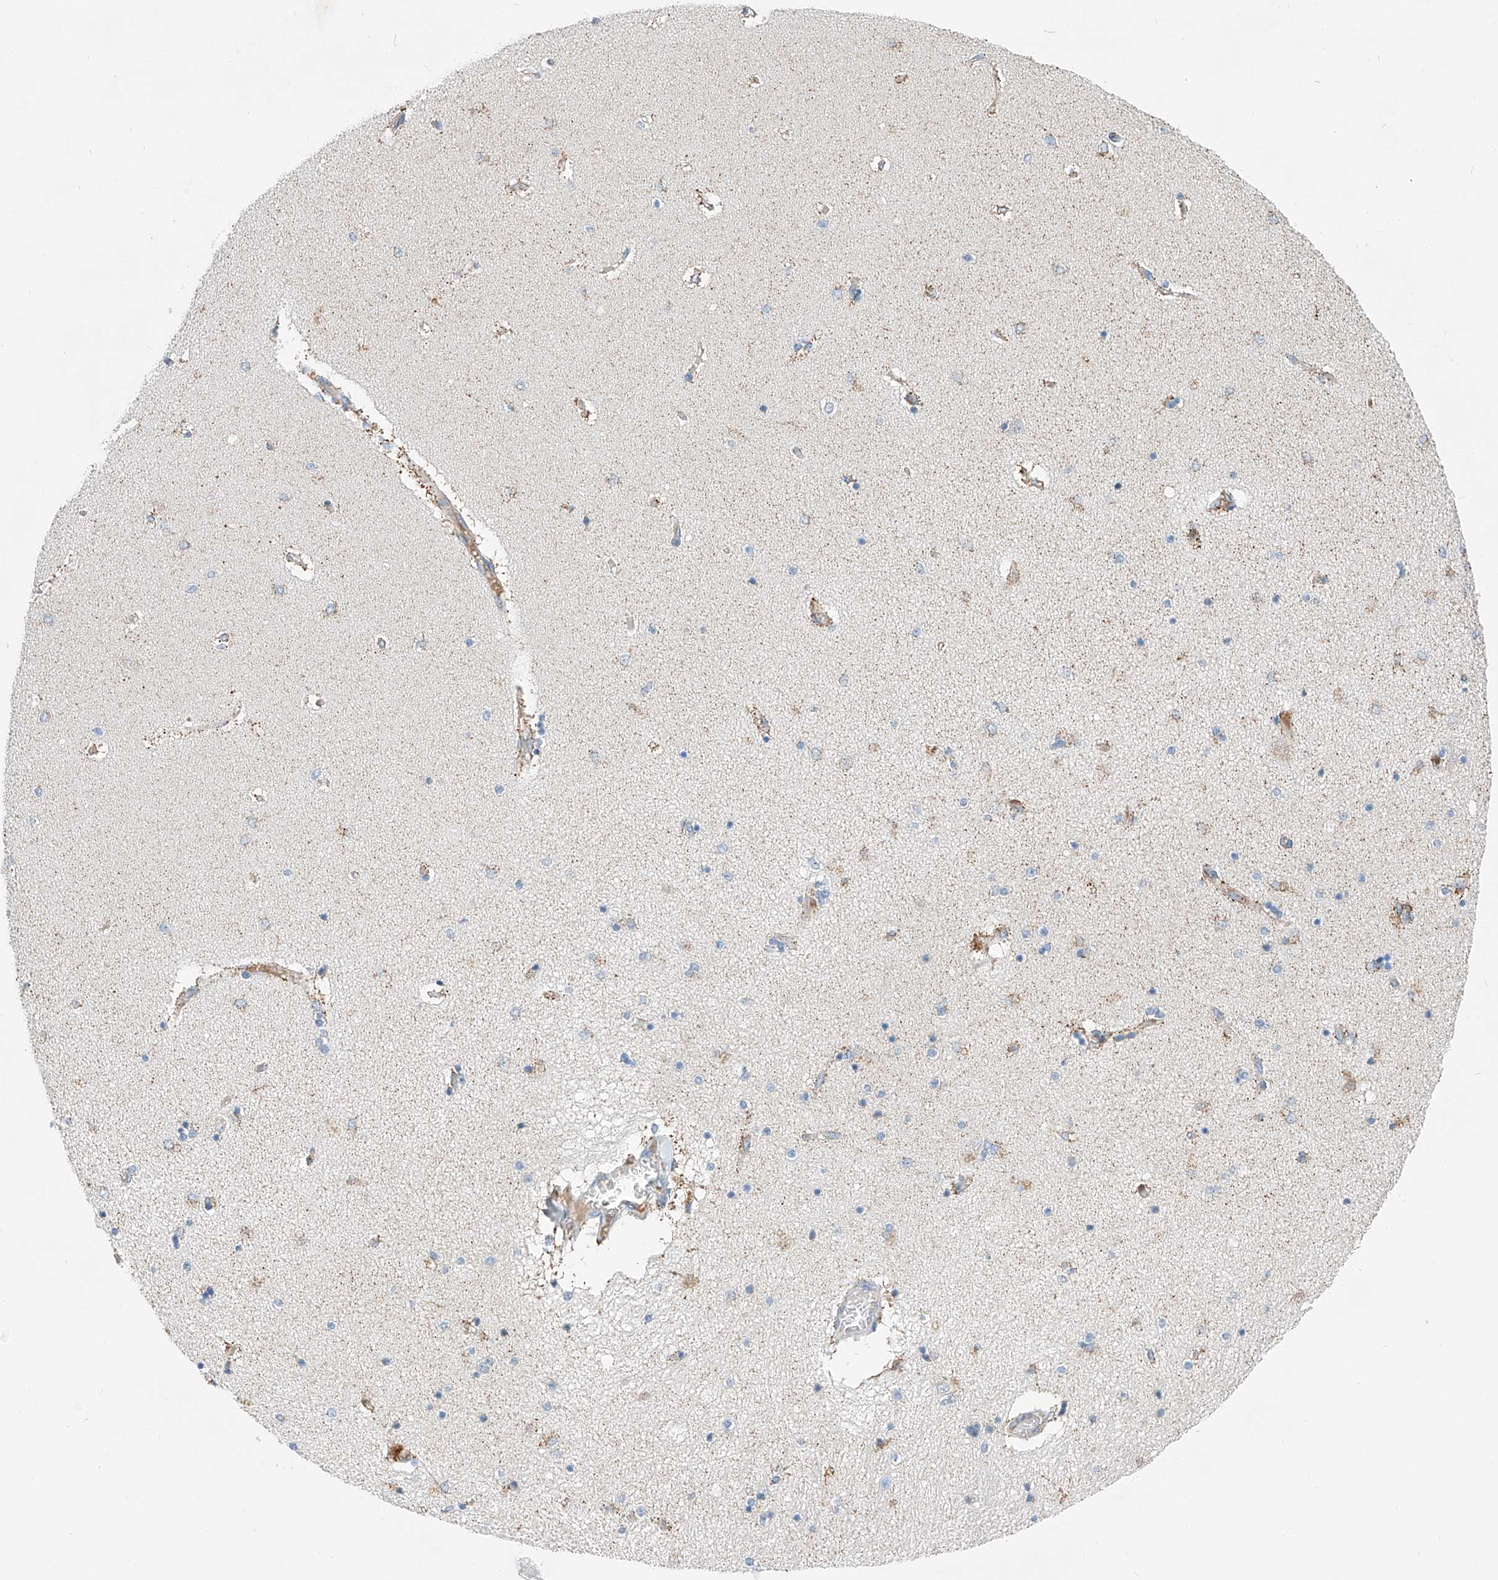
{"staining": {"intensity": "weak", "quantity": "<25%", "location": "cytoplasmic/membranous"}, "tissue": "hippocampus", "cell_type": "Glial cells", "image_type": "normal", "snomed": [{"axis": "morphology", "description": "Normal tissue, NOS"}, {"axis": "topography", "description": "Hippocampus"}], "caption": "Glial cells show no significant staining in benign hippocampus.", "gene": "RUSC1", "patient": {"sex": "female", "age": 54}}